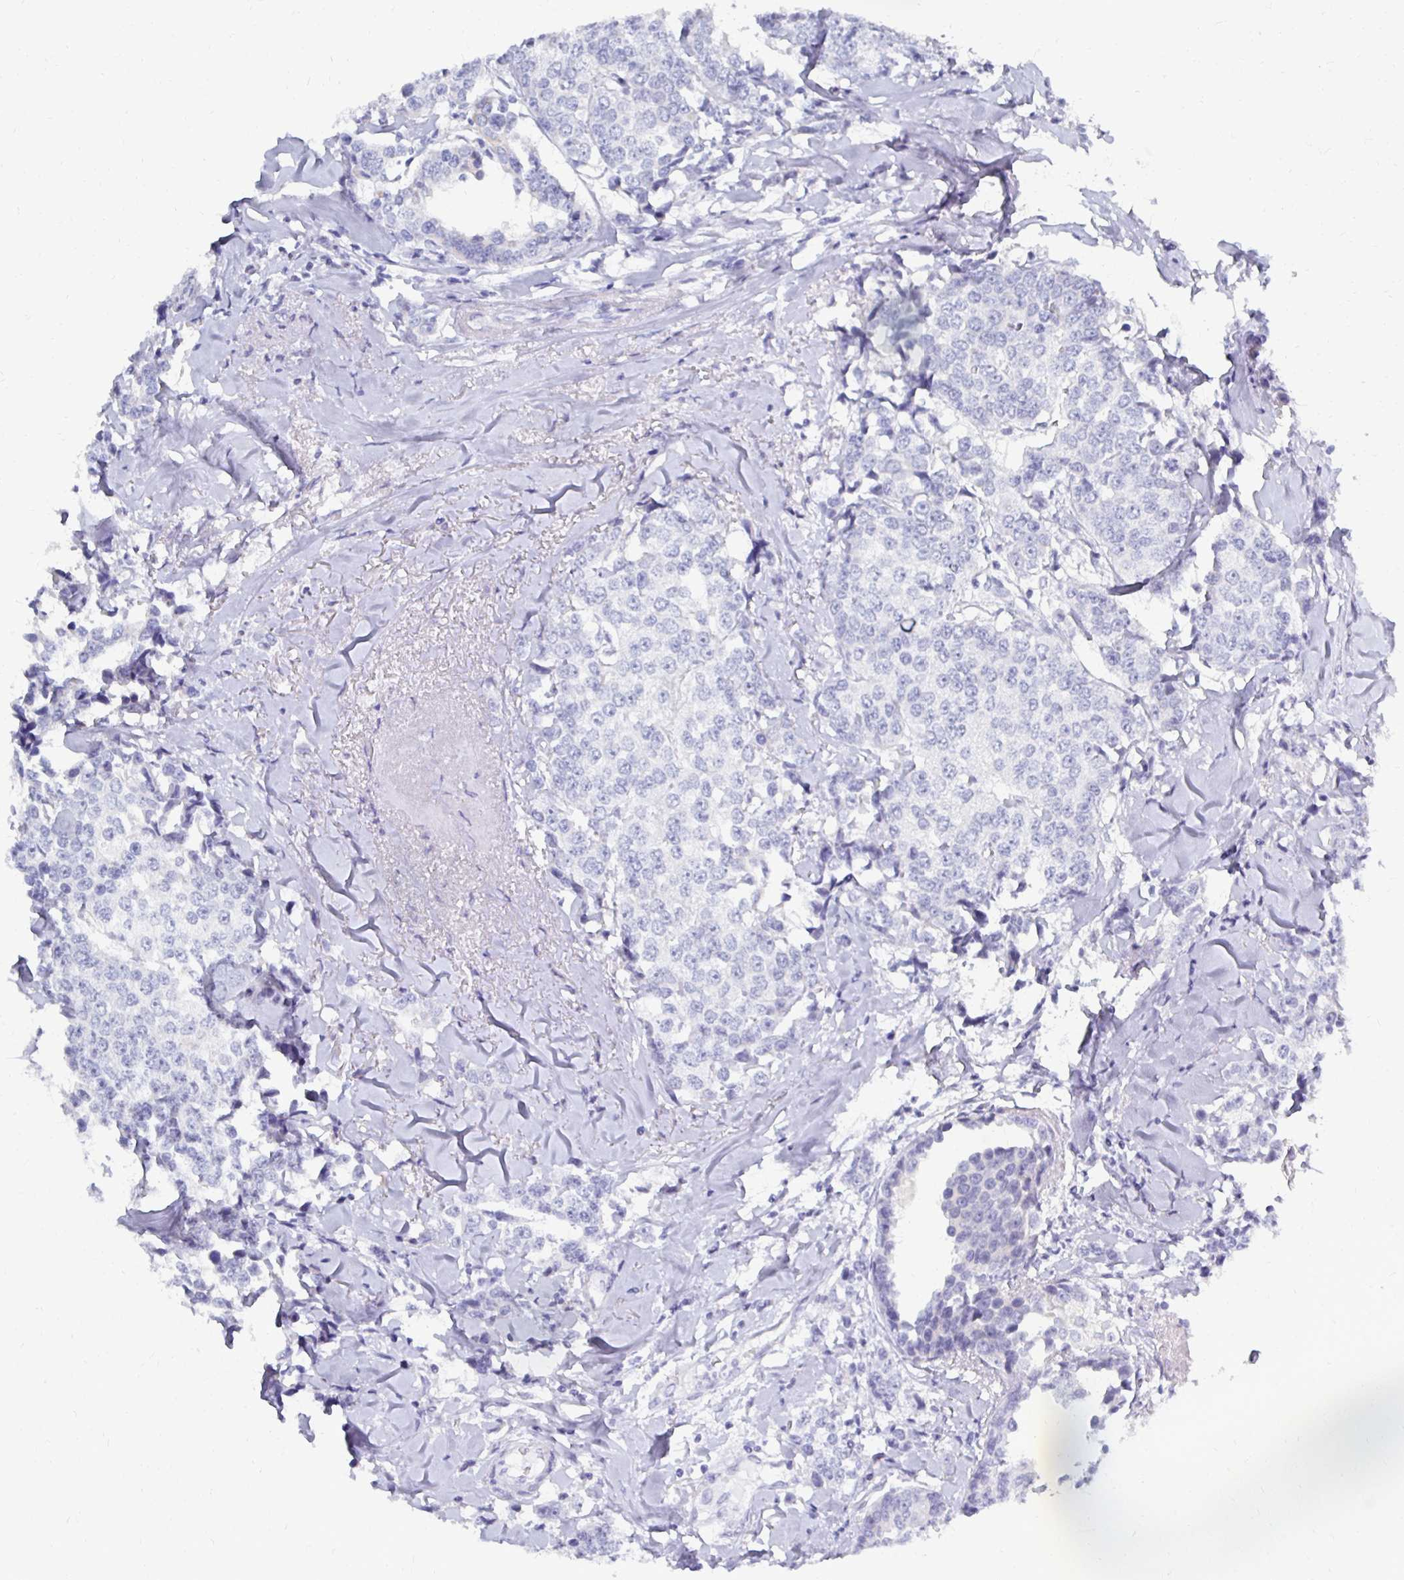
{"staining": {"intensity": "negative", "quantity": "none", "location": "none"}, "tissue": "breast cancer", "cell_type": "Tumor cells", "image_type": "cancer", "snomed": [{"axis": "morphology", "description": "Duct carcinoma"}, {"axis": "topography", "description": "Breast"}], "caption": "Breast cancer was stained to show a protein in brown. There is no significant positivity in tumor cells.", "gene": "SYCP3", "patient": {"sex": "female", "age": 80}}